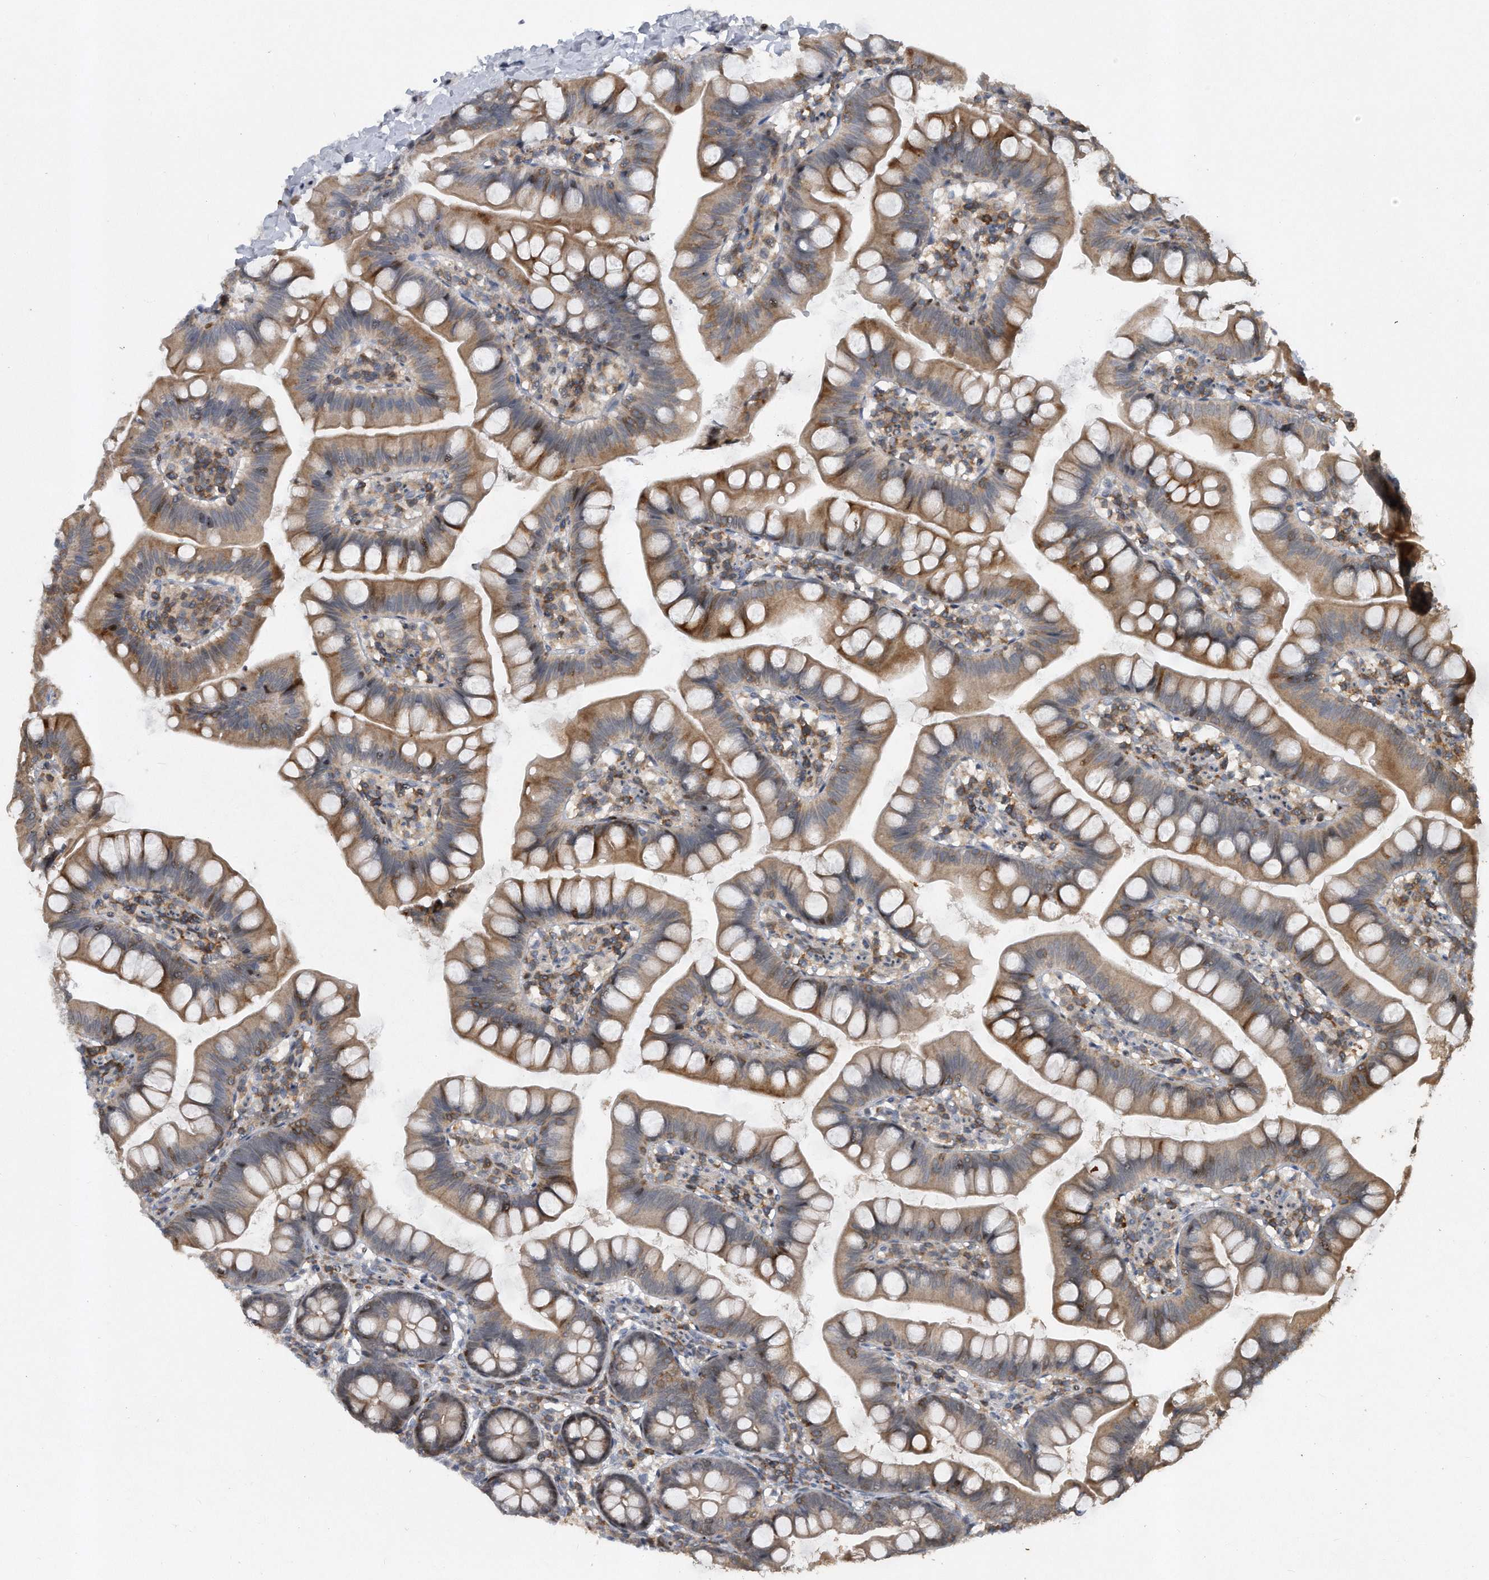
{"staining": {"intensity": "moderate", "quantity": ">75%", "location": "cytoplasmic/membranous"}, "tissue": "small intestine", "cell_type": "Glandular cells", "image_type": "normal", "snomed": [{"axis": "morphology", "description": "Normal tissue, NOS"}, {"axis": "topography", "description": "Small intestine"}], "caption": "Protein expression analysis of benign small intestine displays moderate cytoplasmic/membranous staining in about >75% of glandular cells.", "gene": "PGBD2", "patient": {"sex": "male", "age": 7}}